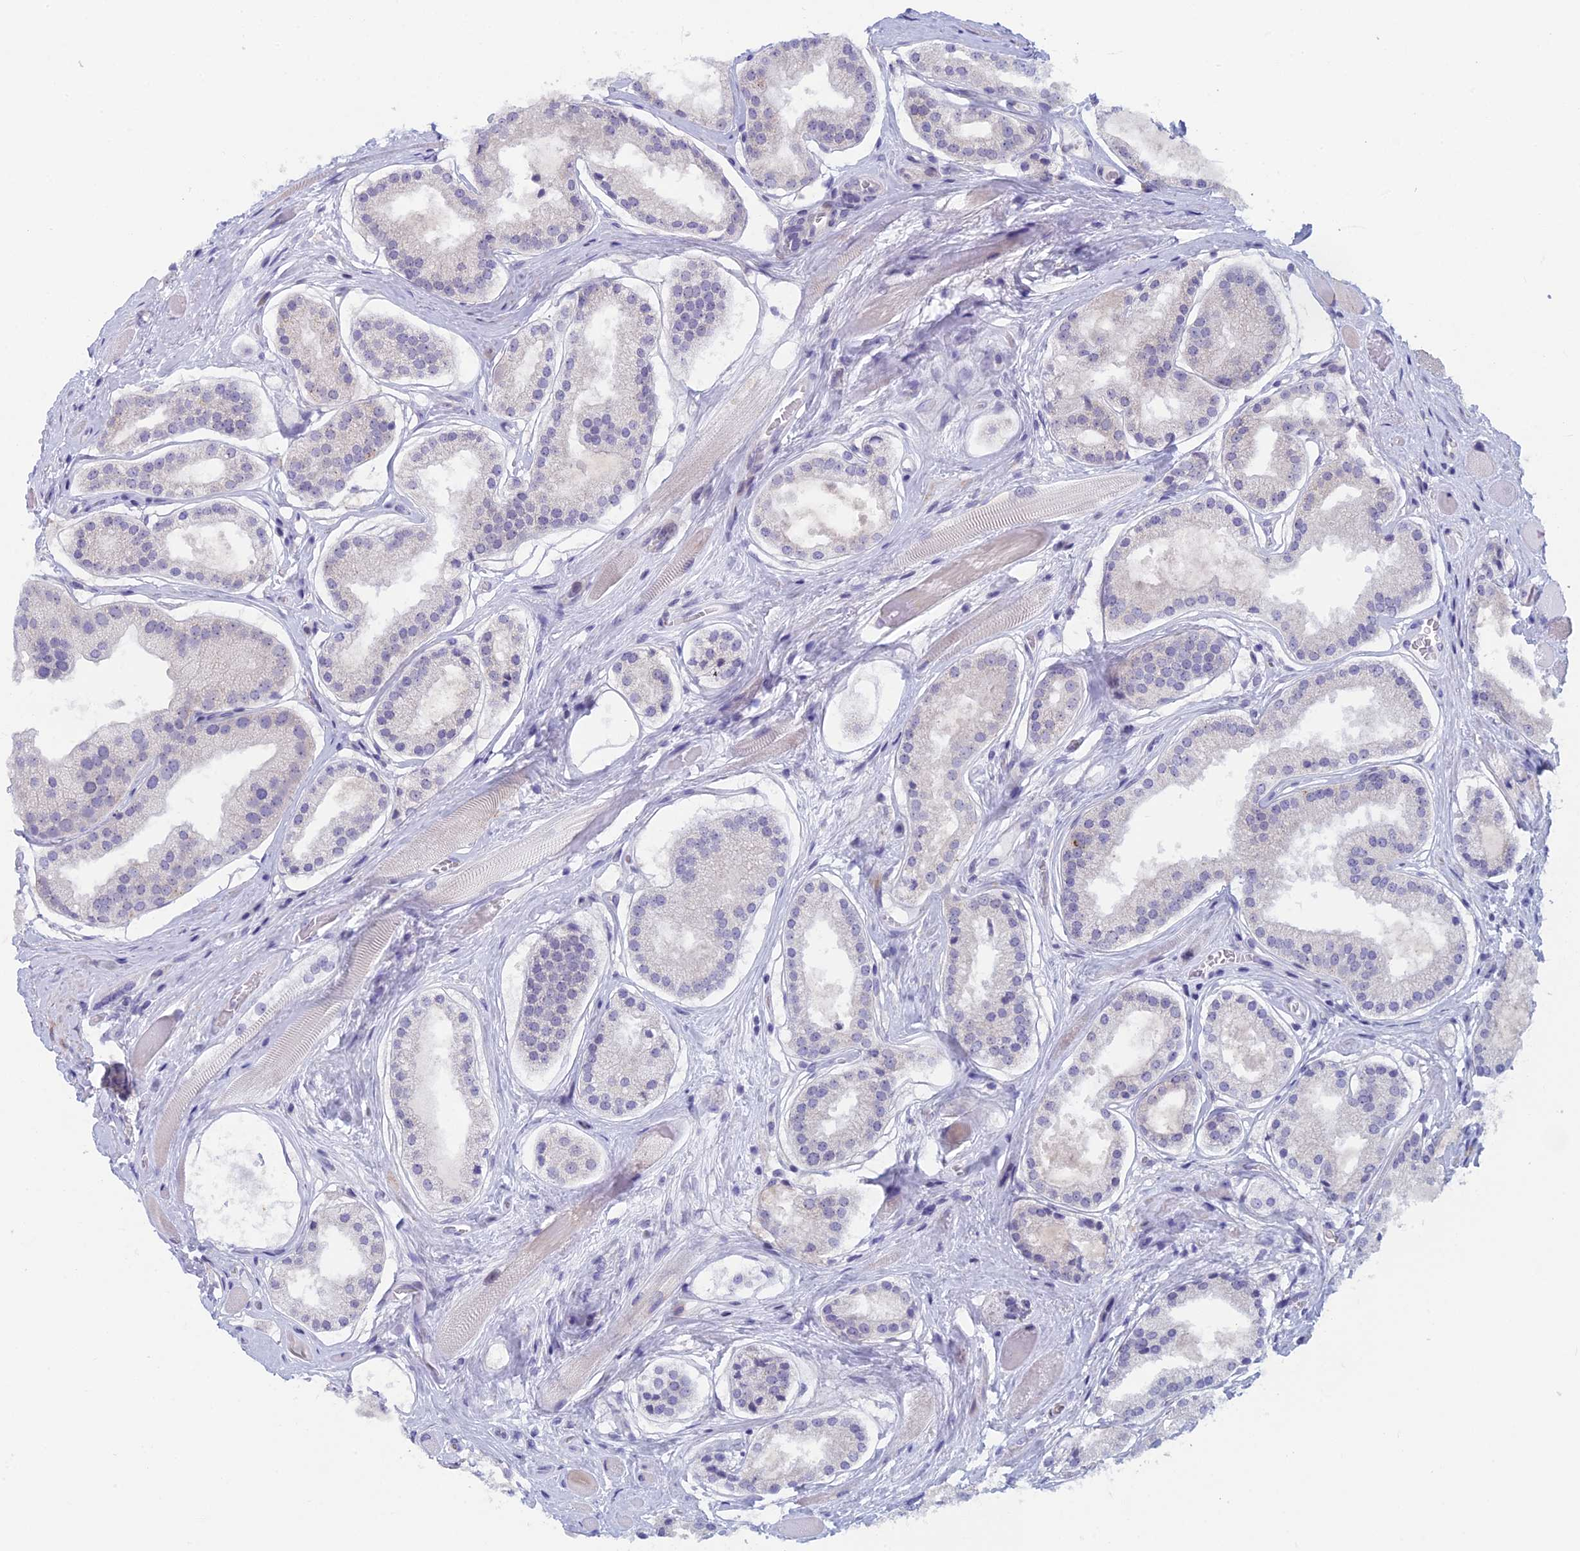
{"staining": {"intensity": "negative", "quantity": "none", "location": "none"}, "tissue": "prostate cancer", "cell_type": "Tumor cells", "image_type": "cancer", "snomed": [{"axis": "morphology", "description": "Adenocarcinoma, High grade"}, {"axis": "topography", "description": "Prostate"}], "caption": "This is an immunohistochemistry histopathology image of prostate high-grade adenocarcinoma. There is no staining in tumor cells.", "gene": "PPP1R26", "patient": {"sex": "male", "age": 67}}